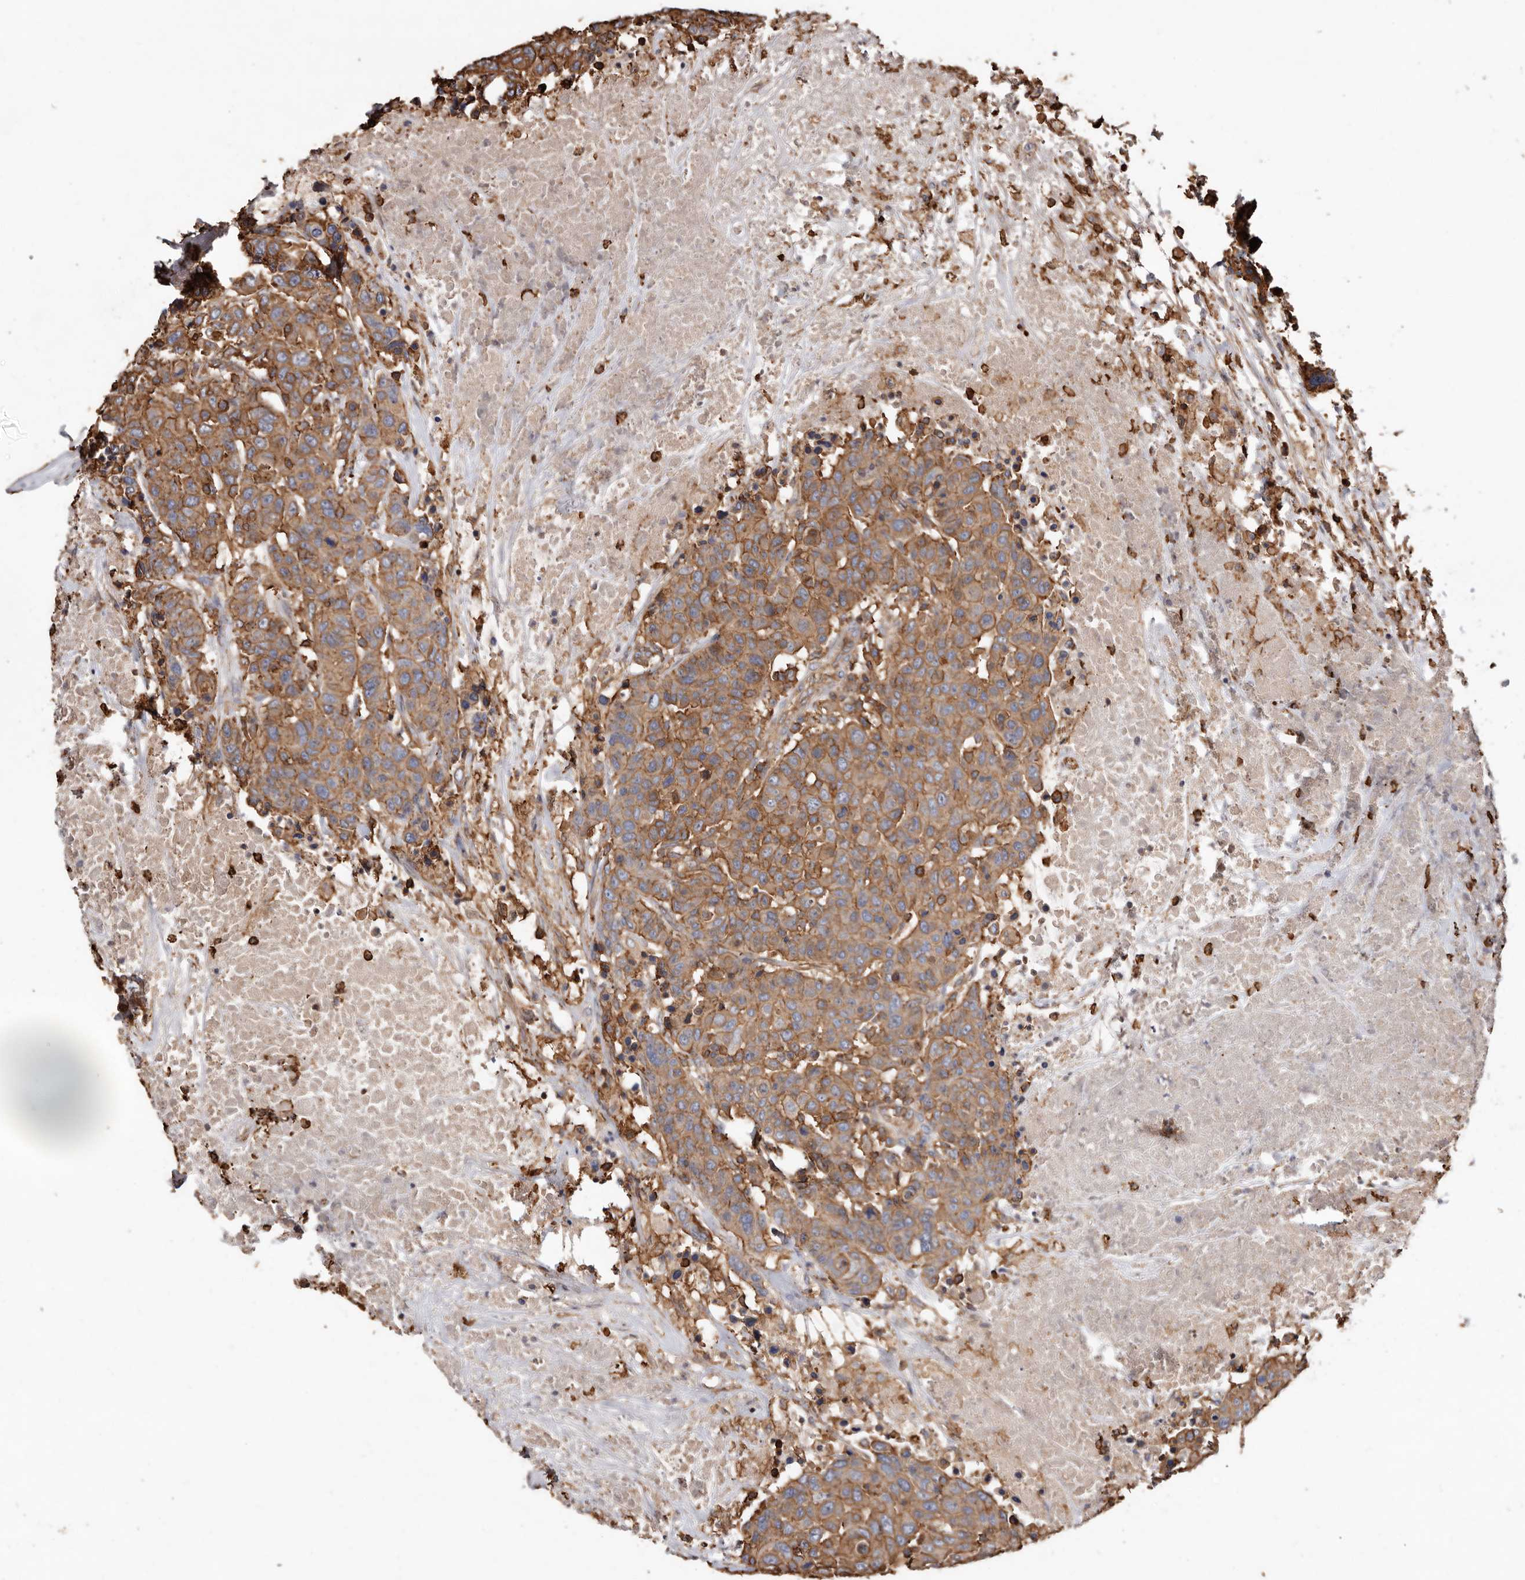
{"staining": {"intensity": "moderate", "quantity": ">75%", "location": "cytoplasmic/membranous"}, "tissue": "breast cancer", "cell_type": "Tumor cells", "image_type": "cancer", "snomed": [{"axis": "morphology", "description": "Duct carcinoma"}, {"axis": "topography", "description": "Breast"}], "caption": "Immunohistochemistry of human breast cancer (invasive ductal carcinoma) shows medium levels of moderate cytoplasmic/membranous staining in approximately >75% of tumor cells.", "gene": "COQ8B", "patient": {"sex": "female", "age": 37}}